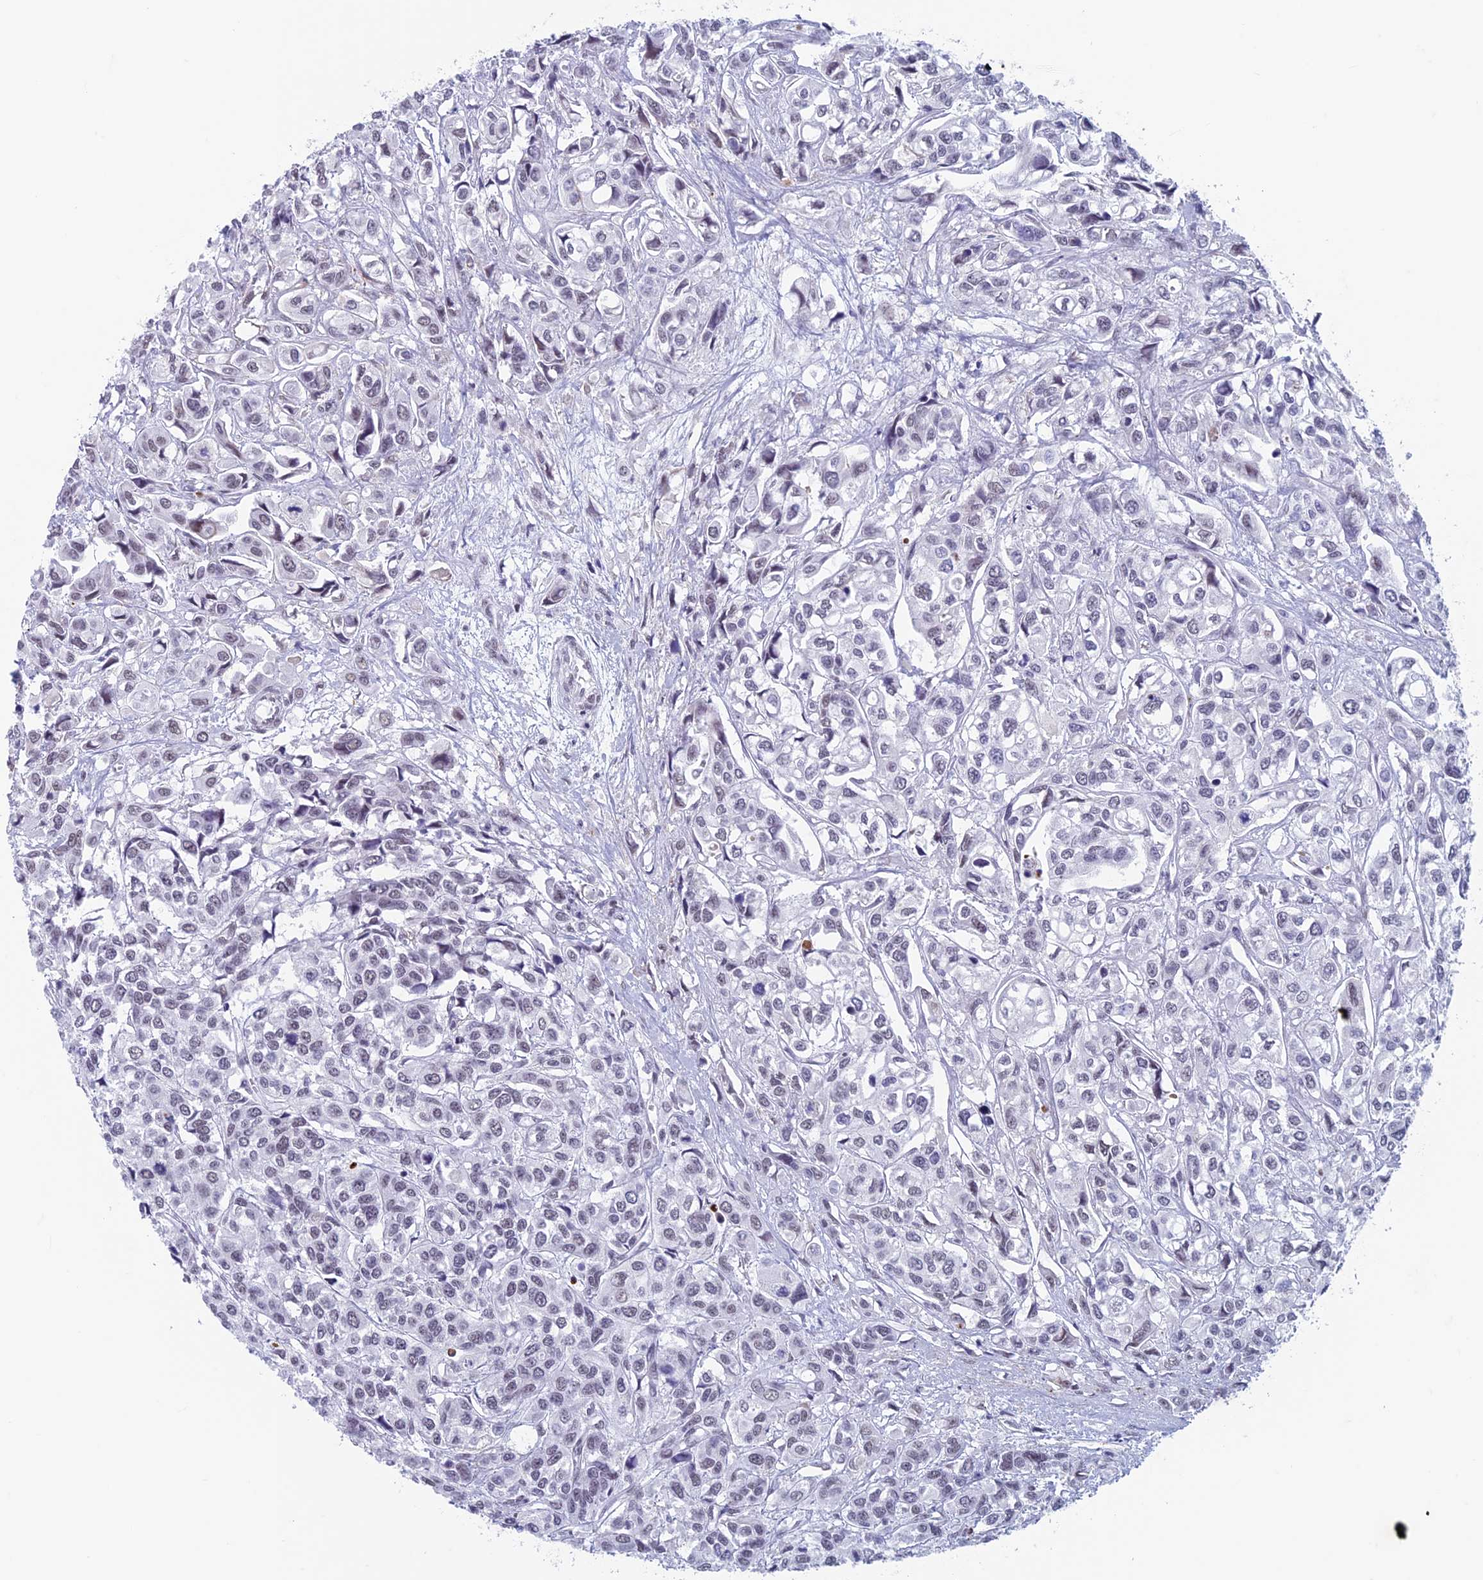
{"staining": {"intensity": "weak", "quantity": "<25%", "location": "nuclear"}, "tissue": "urothelial cancer", "cell_type": "Tumor cells", "image_type": "cancer", "snomed": [{"axis": "morphology", "description": "Urothelial carcinoma, High grade"}, {"axis": "topography", "description": "Urinary bladder"}], "caption": "High magnification brightfield microscopy of urothelial carcinoma (high-grade) stained with DAB (brown) and counterstained with hematoxylin (blue): tumor cells show no significant positivity.", "gene": "ASH2L", "patient": {"sex": "male", "age": 67}}